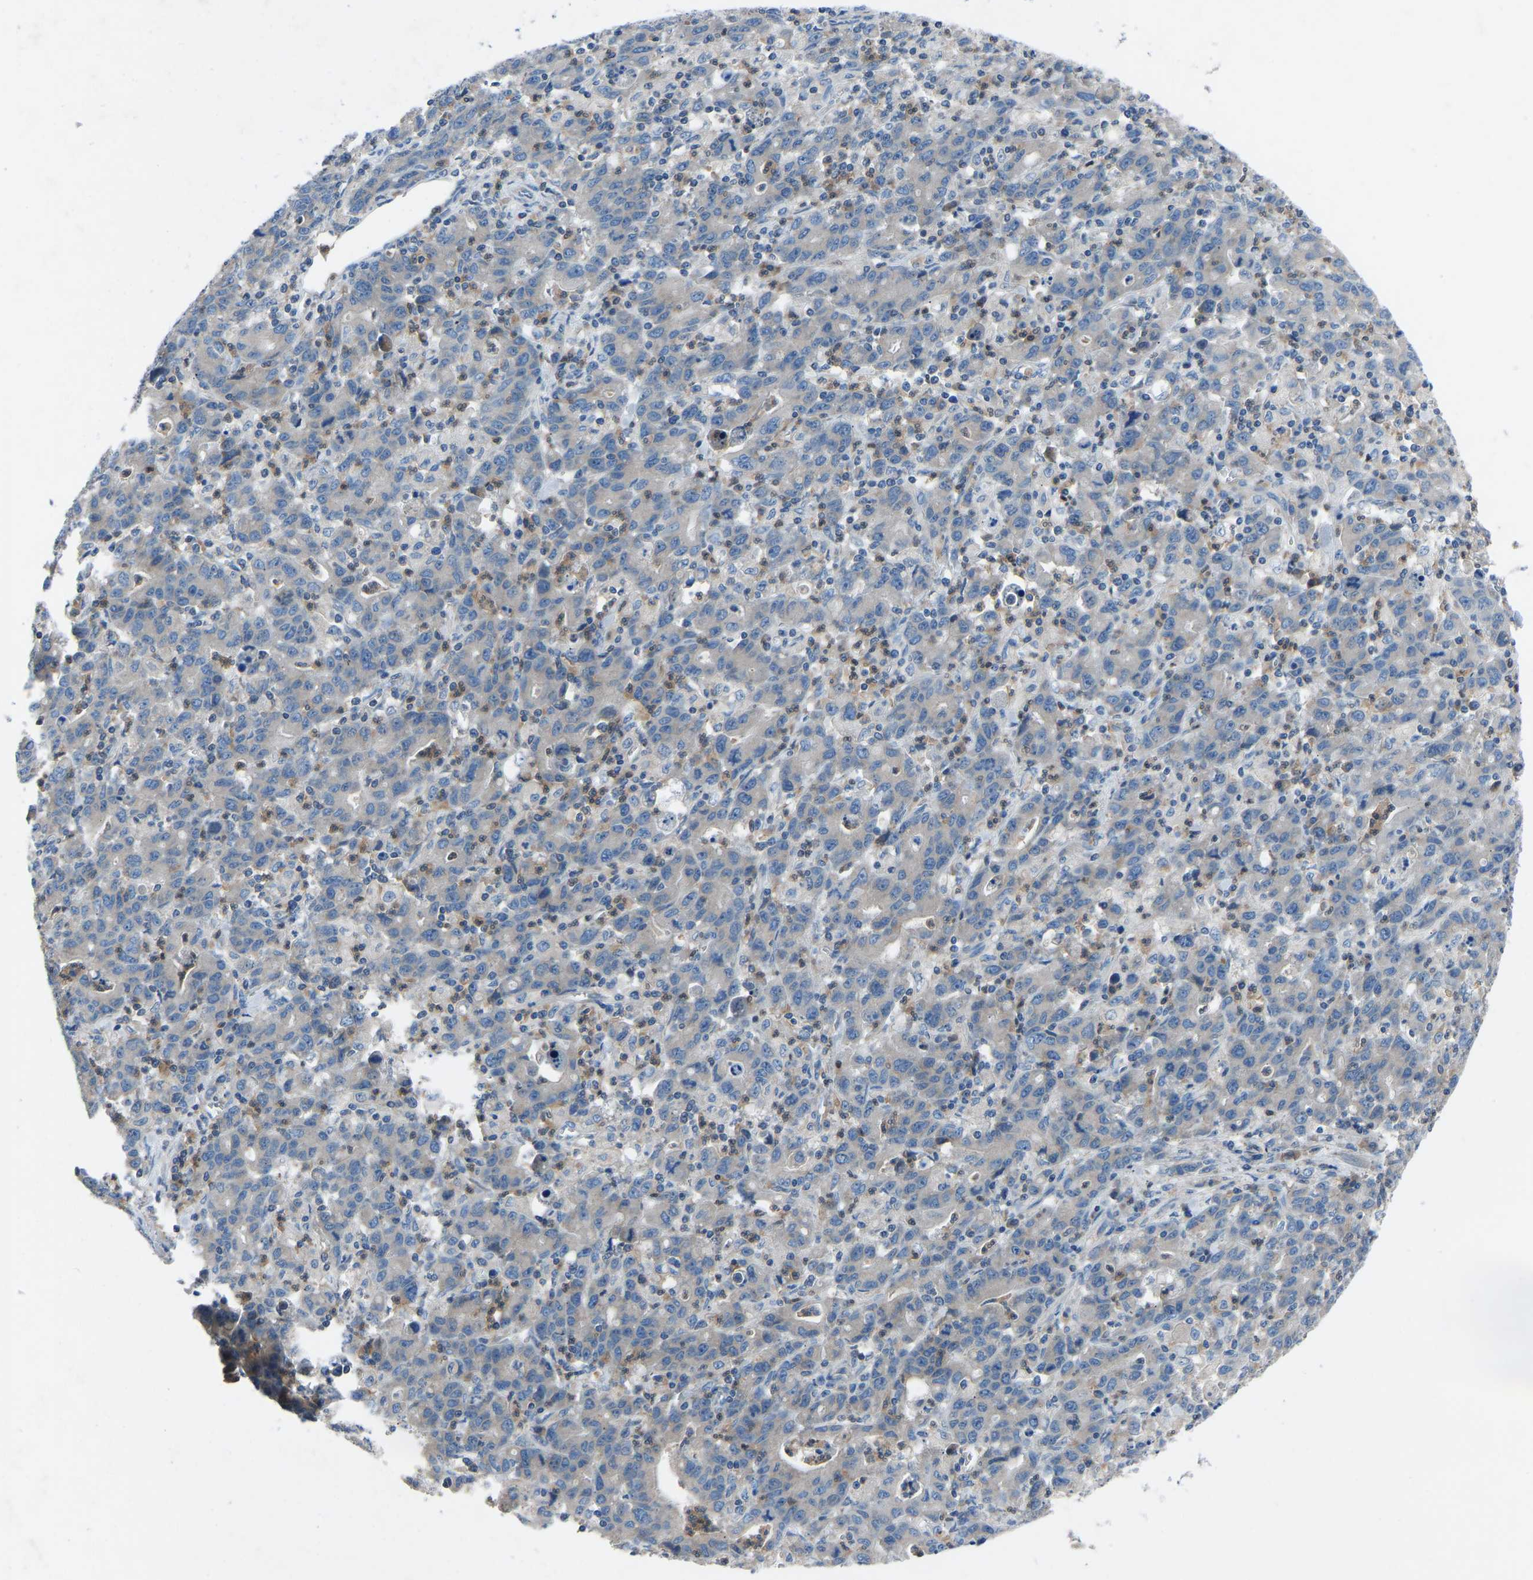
{"staining": {"intensity": "negative", "quantity": "none", "location": "none"}, "tissue": "stomach cancer", "cell_type": "Tumor cells", "image_type": "cancer", "snomed": [{"axis": "morphology", "description": "Adenocarcinoma, NOS"}, {"axis": "topography", "description": "Stomach, upper"}], "caption": "Tumor cells are negative for protein expression in human stomach cancer (adenocarcinoma).", "gene": "GRK6", "patient": {"sex": "male", "age": 69}}